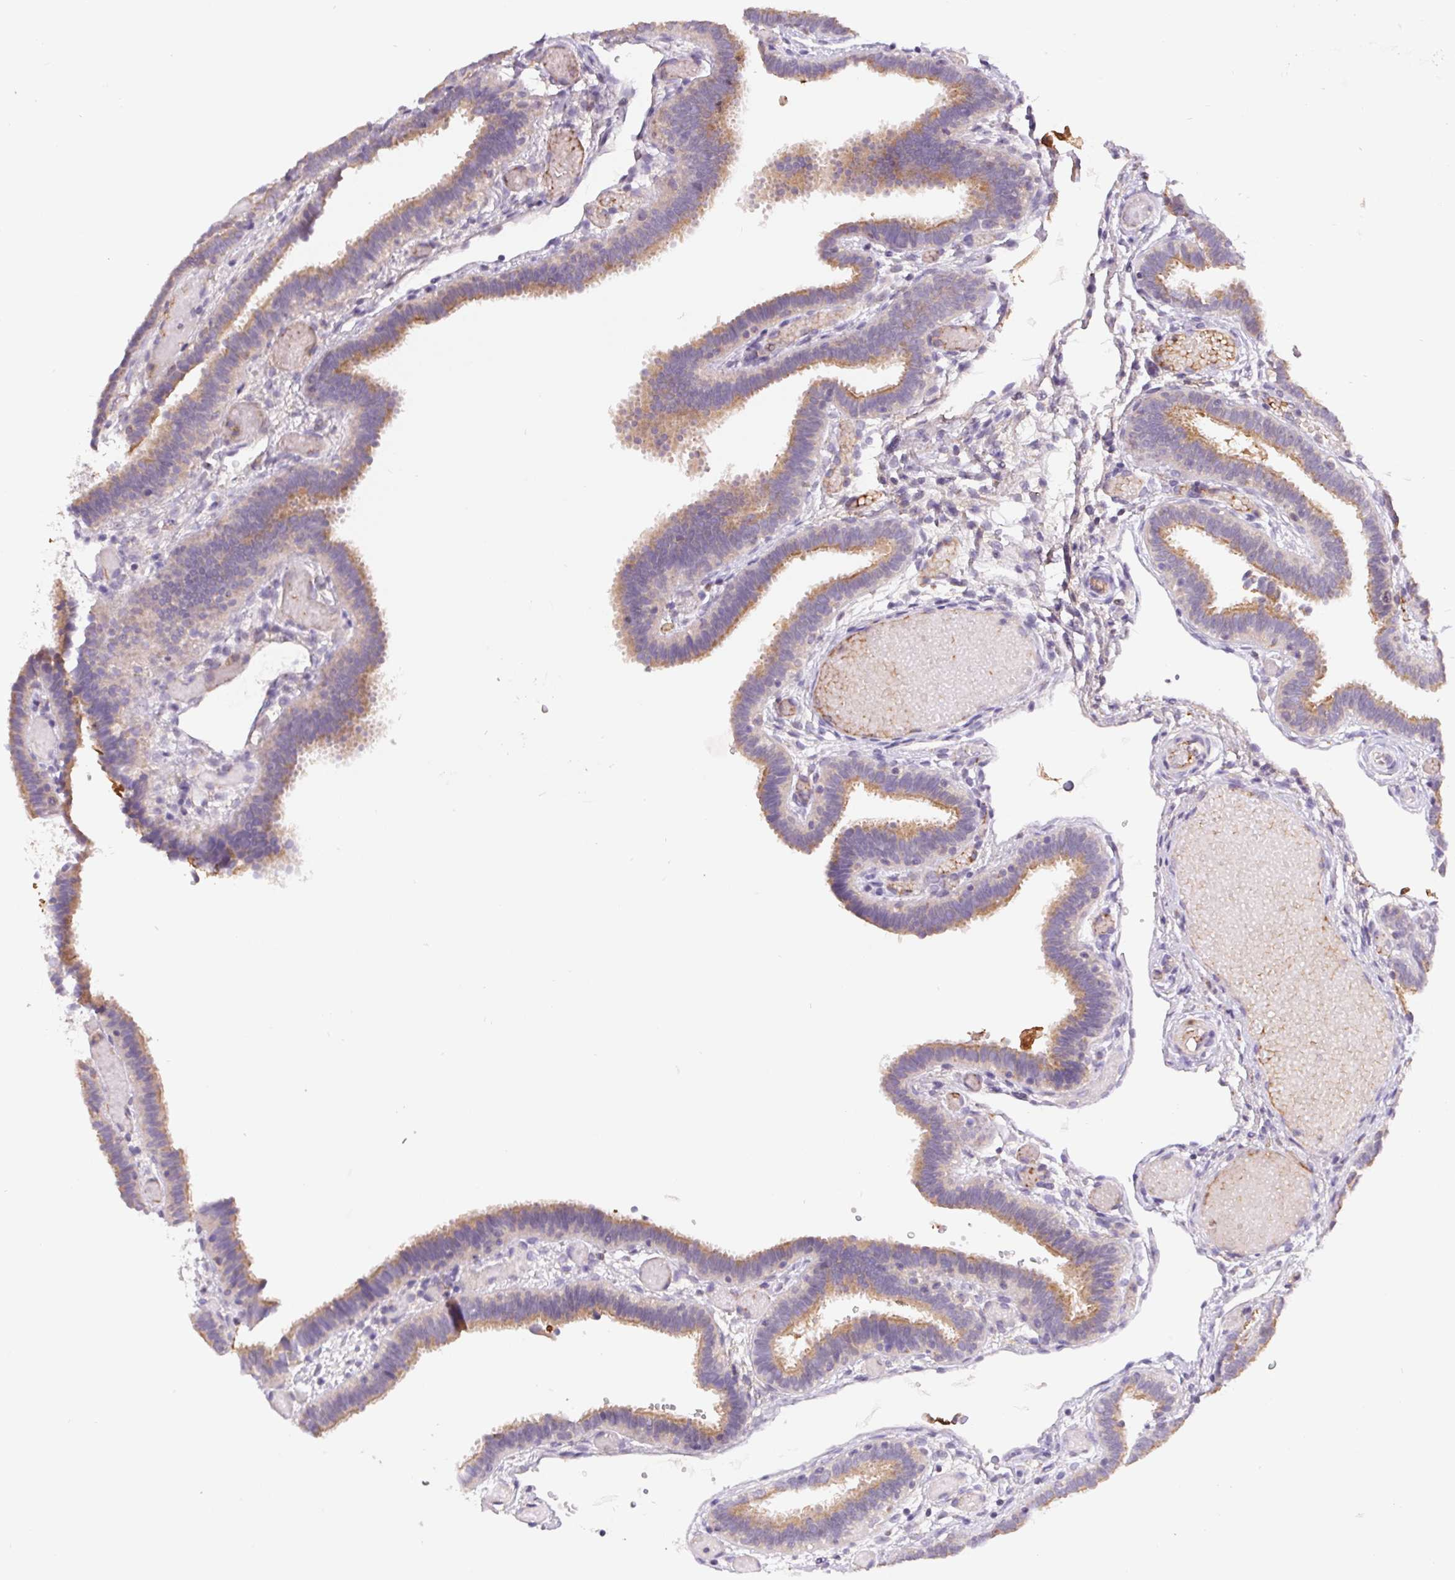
{"staining": {"intensity": "moderate", "quantity": "25%-75%", "location": "cytoplasmic/membranous"}, "tissue": "fallopian tube", "cell_type": "Glandular cells", "image_type": "normal", "snomed": [{"axis": "morphology", "description": "Normal tissue, NOS"}, {"axis": "topography", "description": "Fallopian tube"}], "caption": "Benign fallopian tube was stained to show a protein in brown. There is medium levels of moderate cytoplasmic/membranous staining in about 25%-75% of glandular cells.", "gene": "EMC6", "patient": {"sex": "female", "age": 37}}